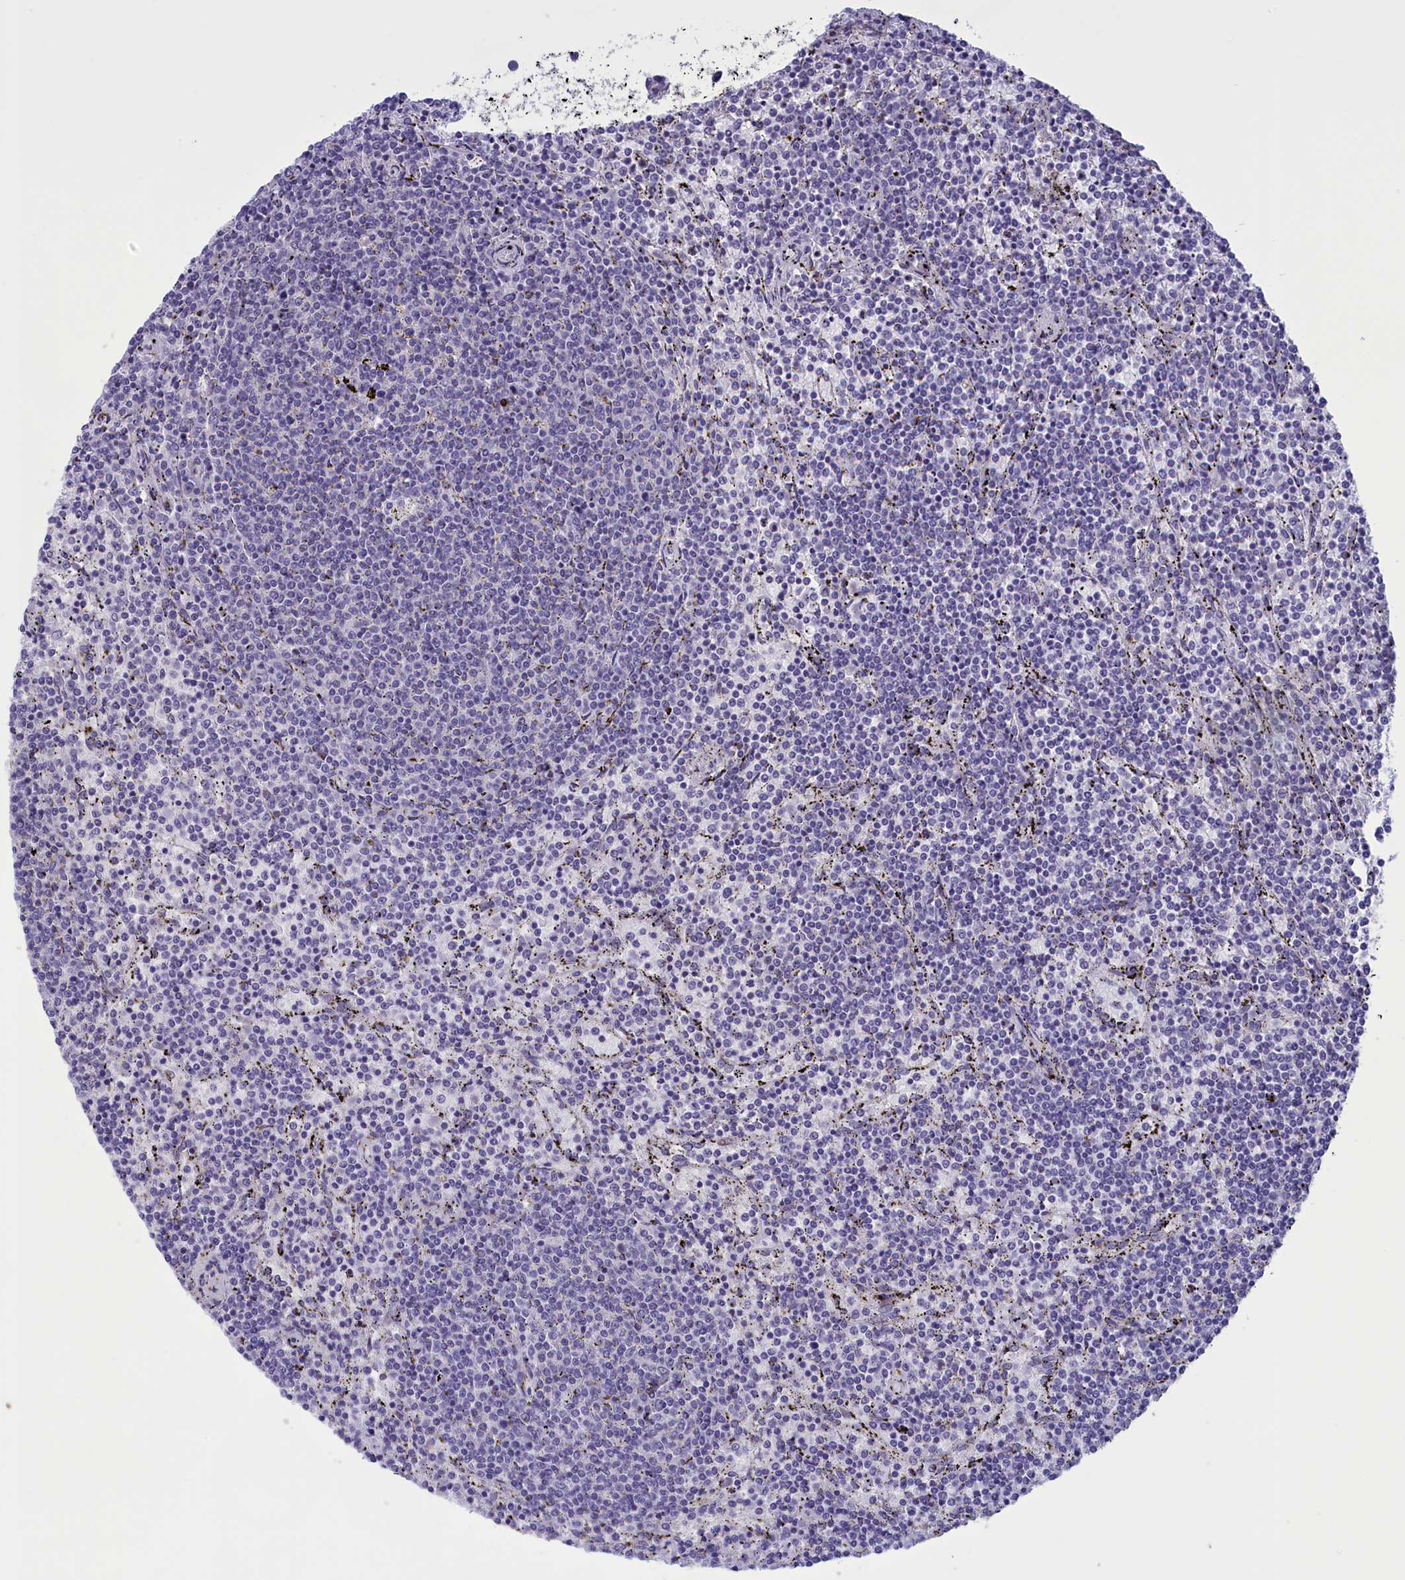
{"staining": {"intensity": "negative", "quantity": "none", "location": "none"}, "tissue": "lymphoma", "cell_type": "Tumor cells", "image_type": "cancer", "snomed": [{"axis": "morphology", "description": "Malignant lymphoma, non-Hodgkin's type, Low grade"}, {"axis": "topography", "description": "Spleen"}], "caption": "This image is of low-grade malignant lymphoma, non-Hodgkin's type stained with immunohistochemistry (IHC) to label a protein in brown with the nuclei are counter-stained blue. There is no positivity in tumor cells.", "gene": "ELOA2", "patient": {"sex": "female", "age": 50}}